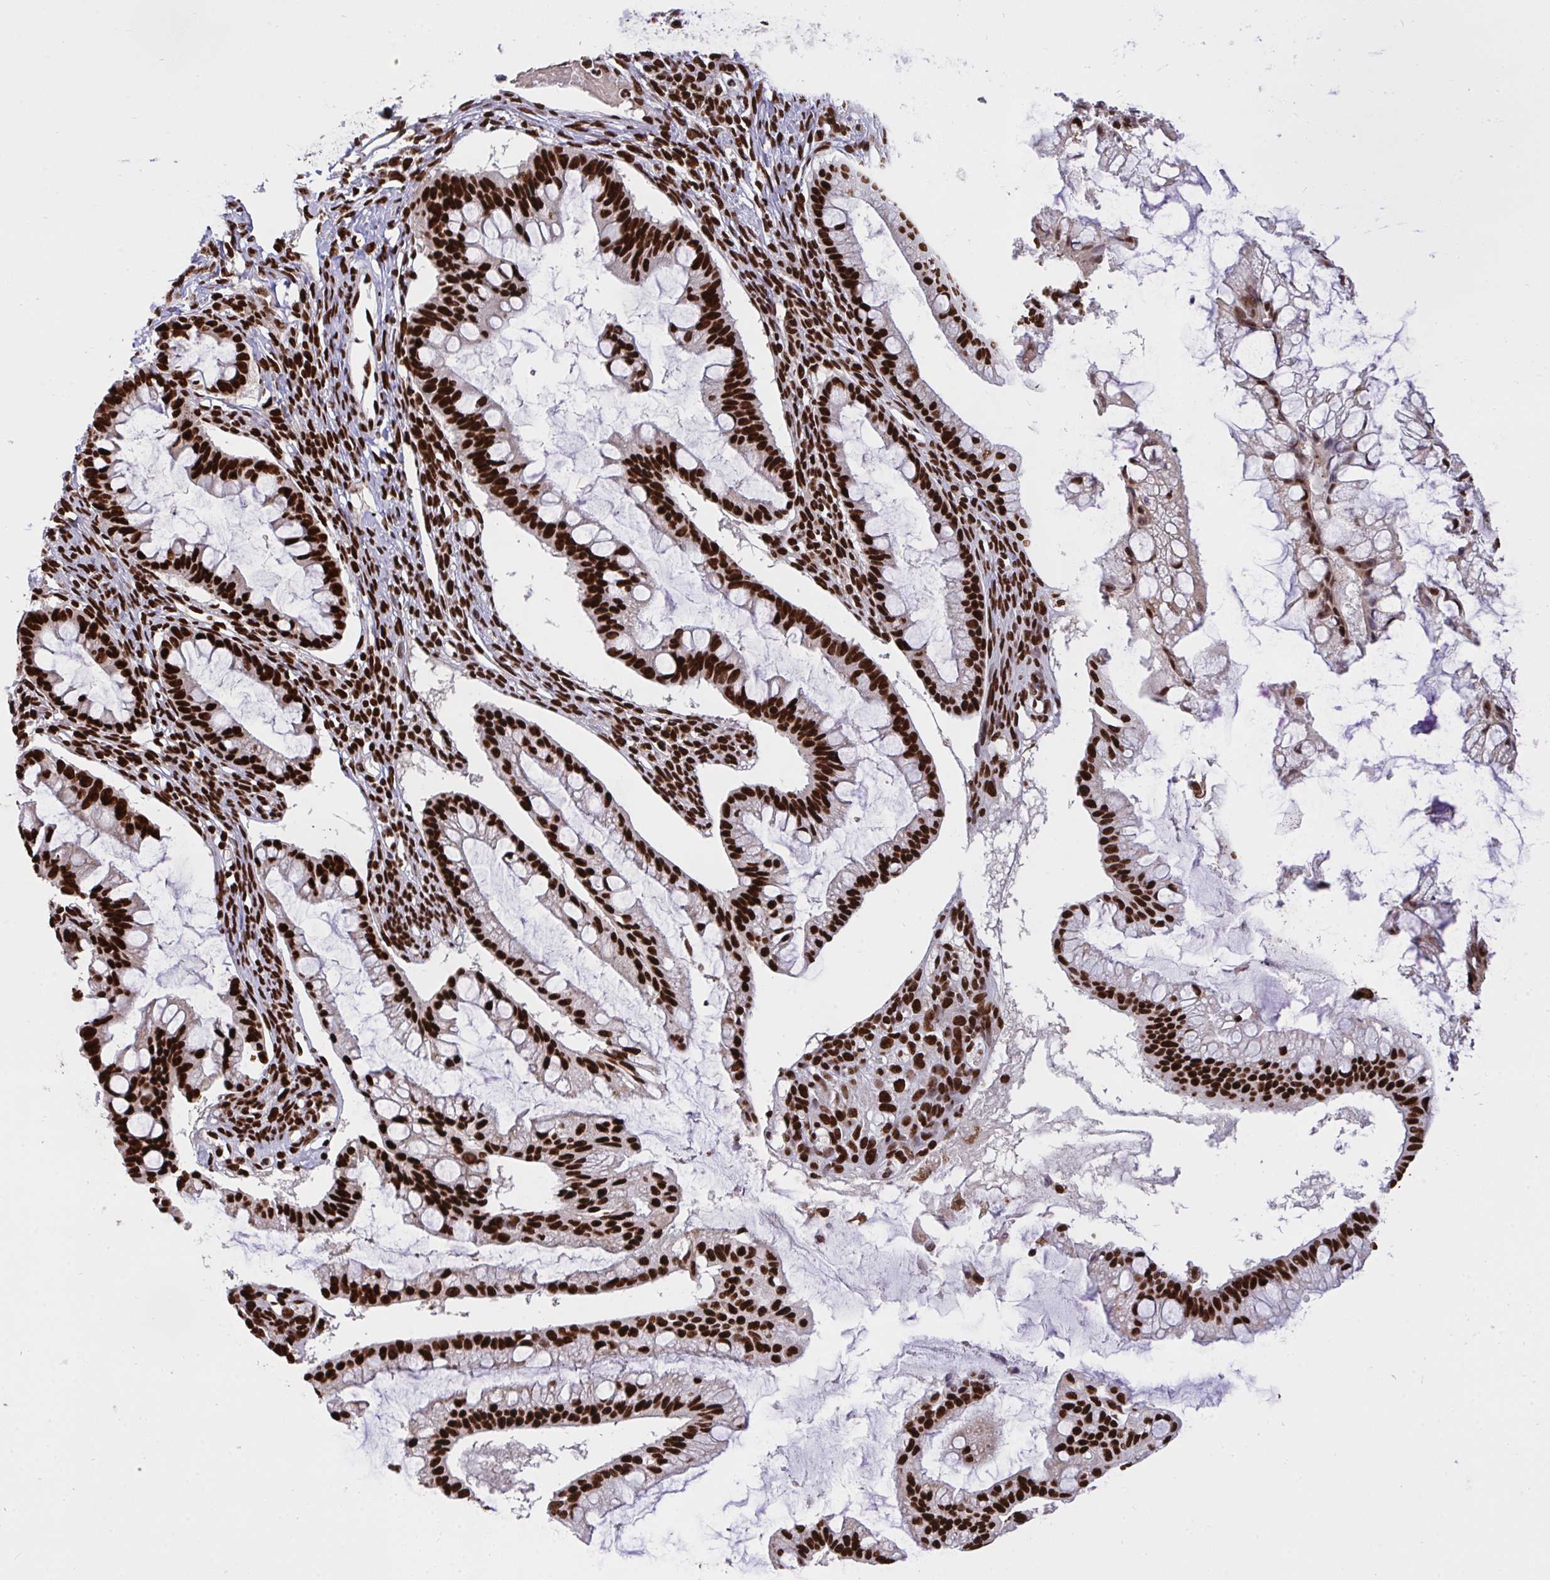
{"staining": {"intensity": "strong", "quantity": ">75%", "location": "nuclear"}, "tissue": "ovarian cancer", "cell_type": "Tumor cells", "image_type": "cancer", "snomed": [{"axis": "morphology", "description": "Cystadenocarcinoma, mucinous, NOS"}, {"axis": "topography", "description": "Ovary"}], "caption": "Ovarian cancer stained for a protein (brown) shows strong nuclear positive expression in approximately >75% of tumor cells.", "gene": "HNRNPL", "patient": {"sex": "female", "age": 73}}